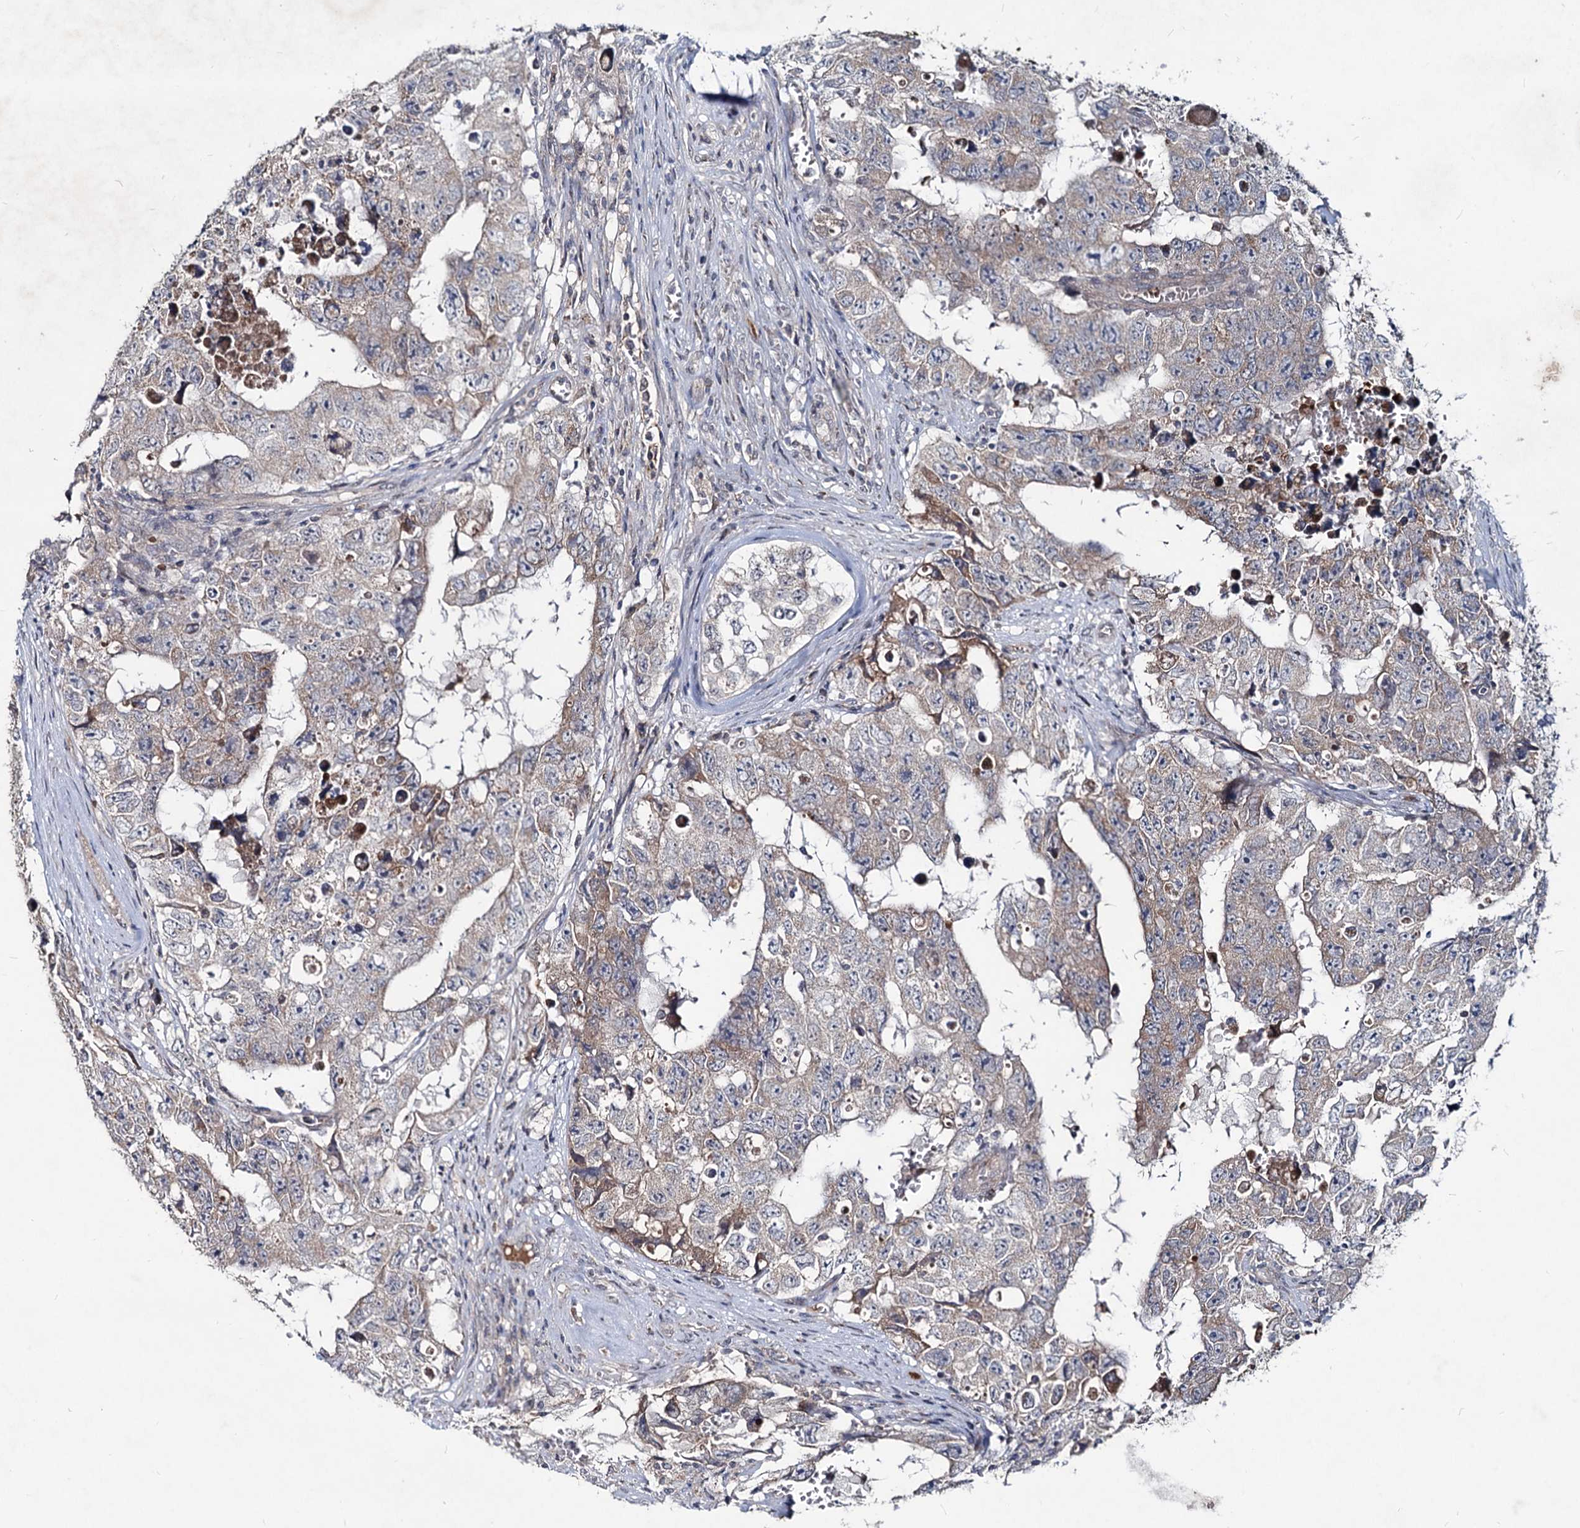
{"staining": {"intensity": "weak", "quantity": "25%-75%", "location": "cytoplasmic/membranous"}, "tissue": "testis cancer", "cell_type": "Tumor cells", "image_type": "cancer", "snomed": [{"axis": "morphology", "description": "Carcinoma, Embryonal, NOS"}, {"axis": "topography", "description": "Testis"}], "caption": "DAB (3,3'-diaminobenzidine) immunohistochemical staining of testis cancer displays weak cytoplasmic/membranous protein staining in approximately 25%-75% of tumor cells.", "gene": "RNF6", "patient": {"sex": "male", "age": 17}}